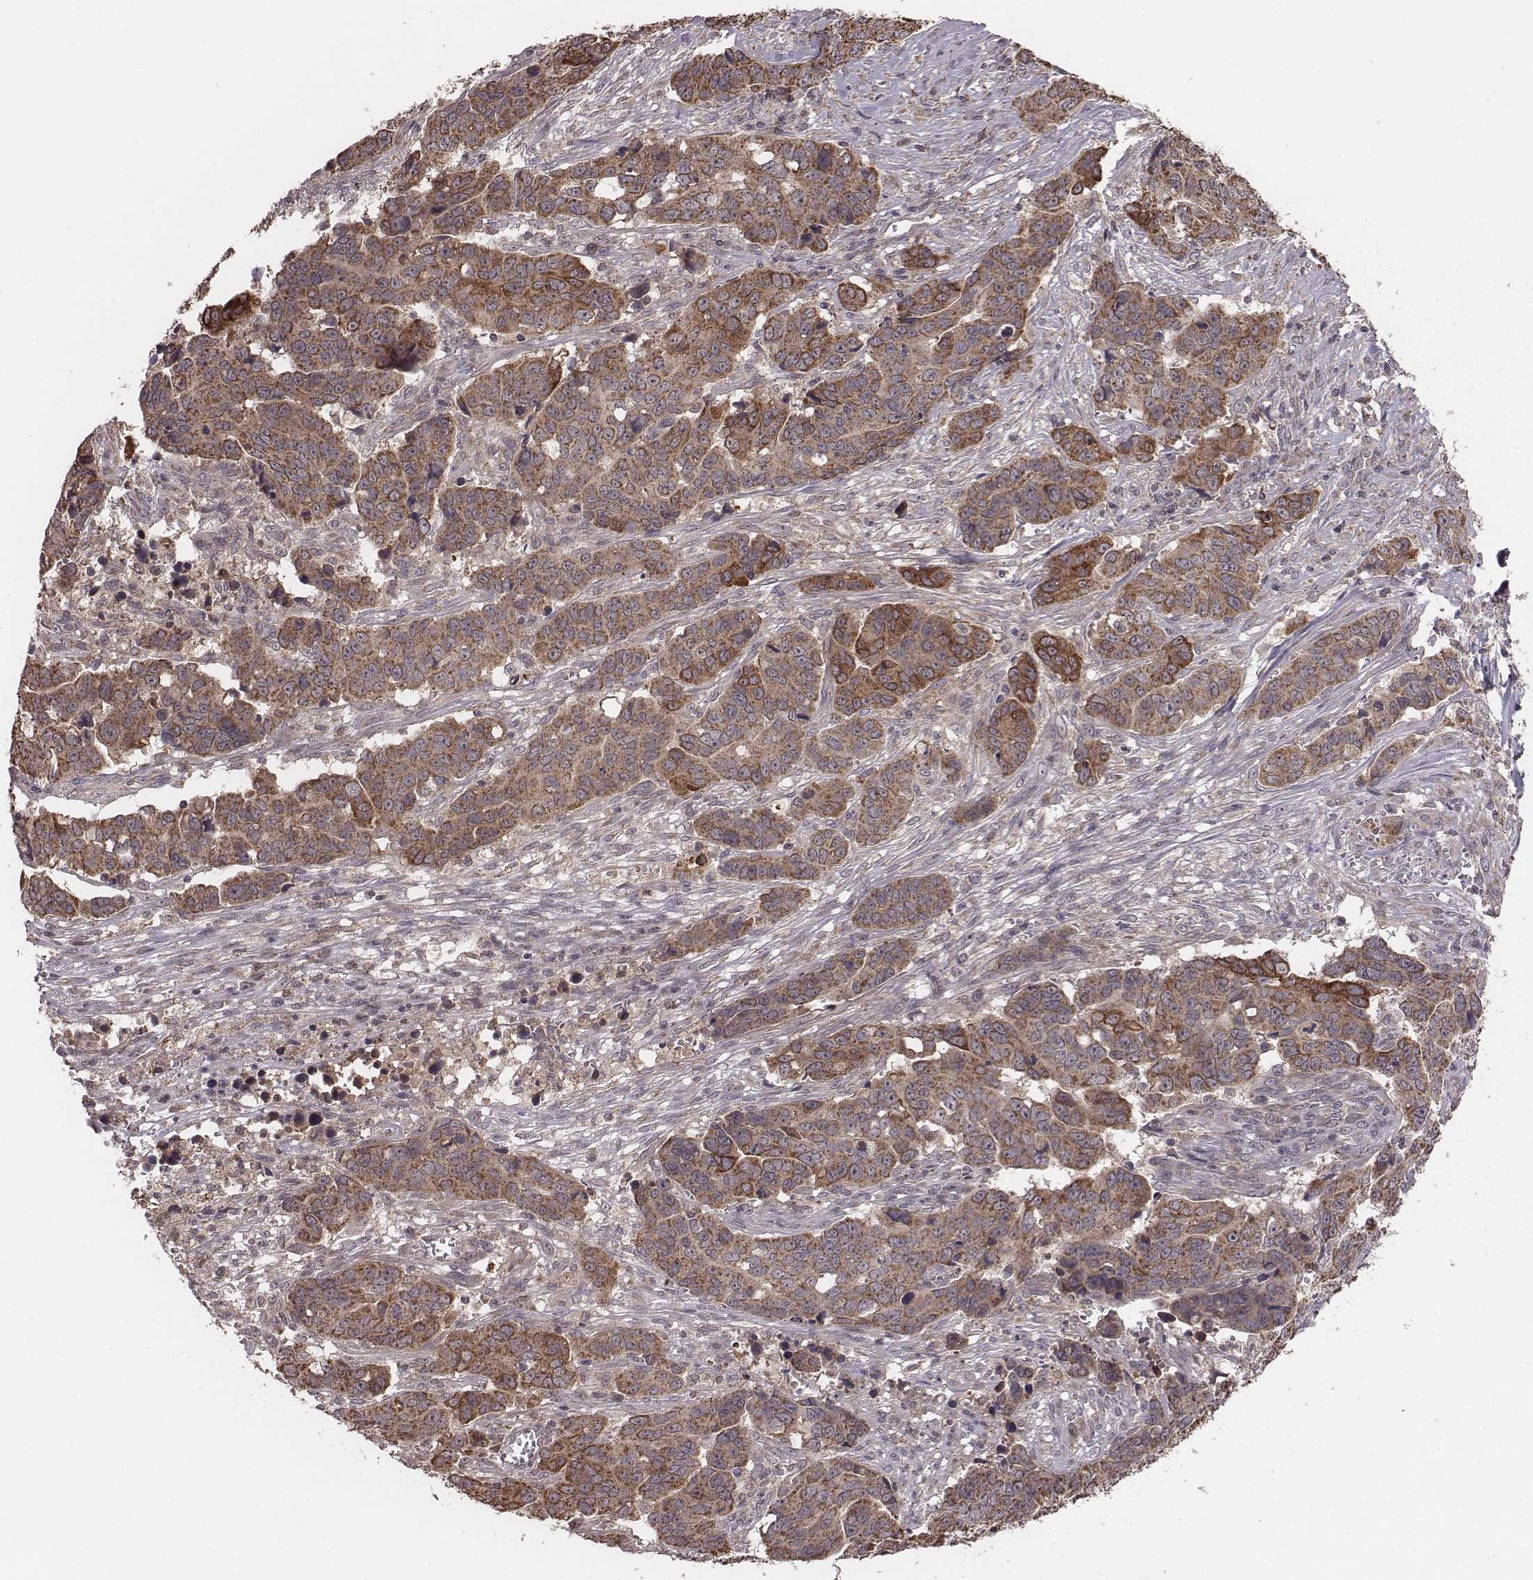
{"staining": {"intensity": "strong", "quantity": ">75%", "location": "cytoplasmic/membranous"}, "tissue": "ovarian cancer", "cell_type": "Tumor cells", "image_type": "cancer", "snomed": [{"axis": "morphology", "description": "Carcinoma, endometroid"}, {"axis": "topography", "description": "Ovary"}], "caption": "Endometroid carcinoma (ovarian) stained for a protein displays strong cytoplasmic/membranous positivity in tumor cells.", "gene": "PDCD2L", "patient": {"sex": "female", "age": 78}}